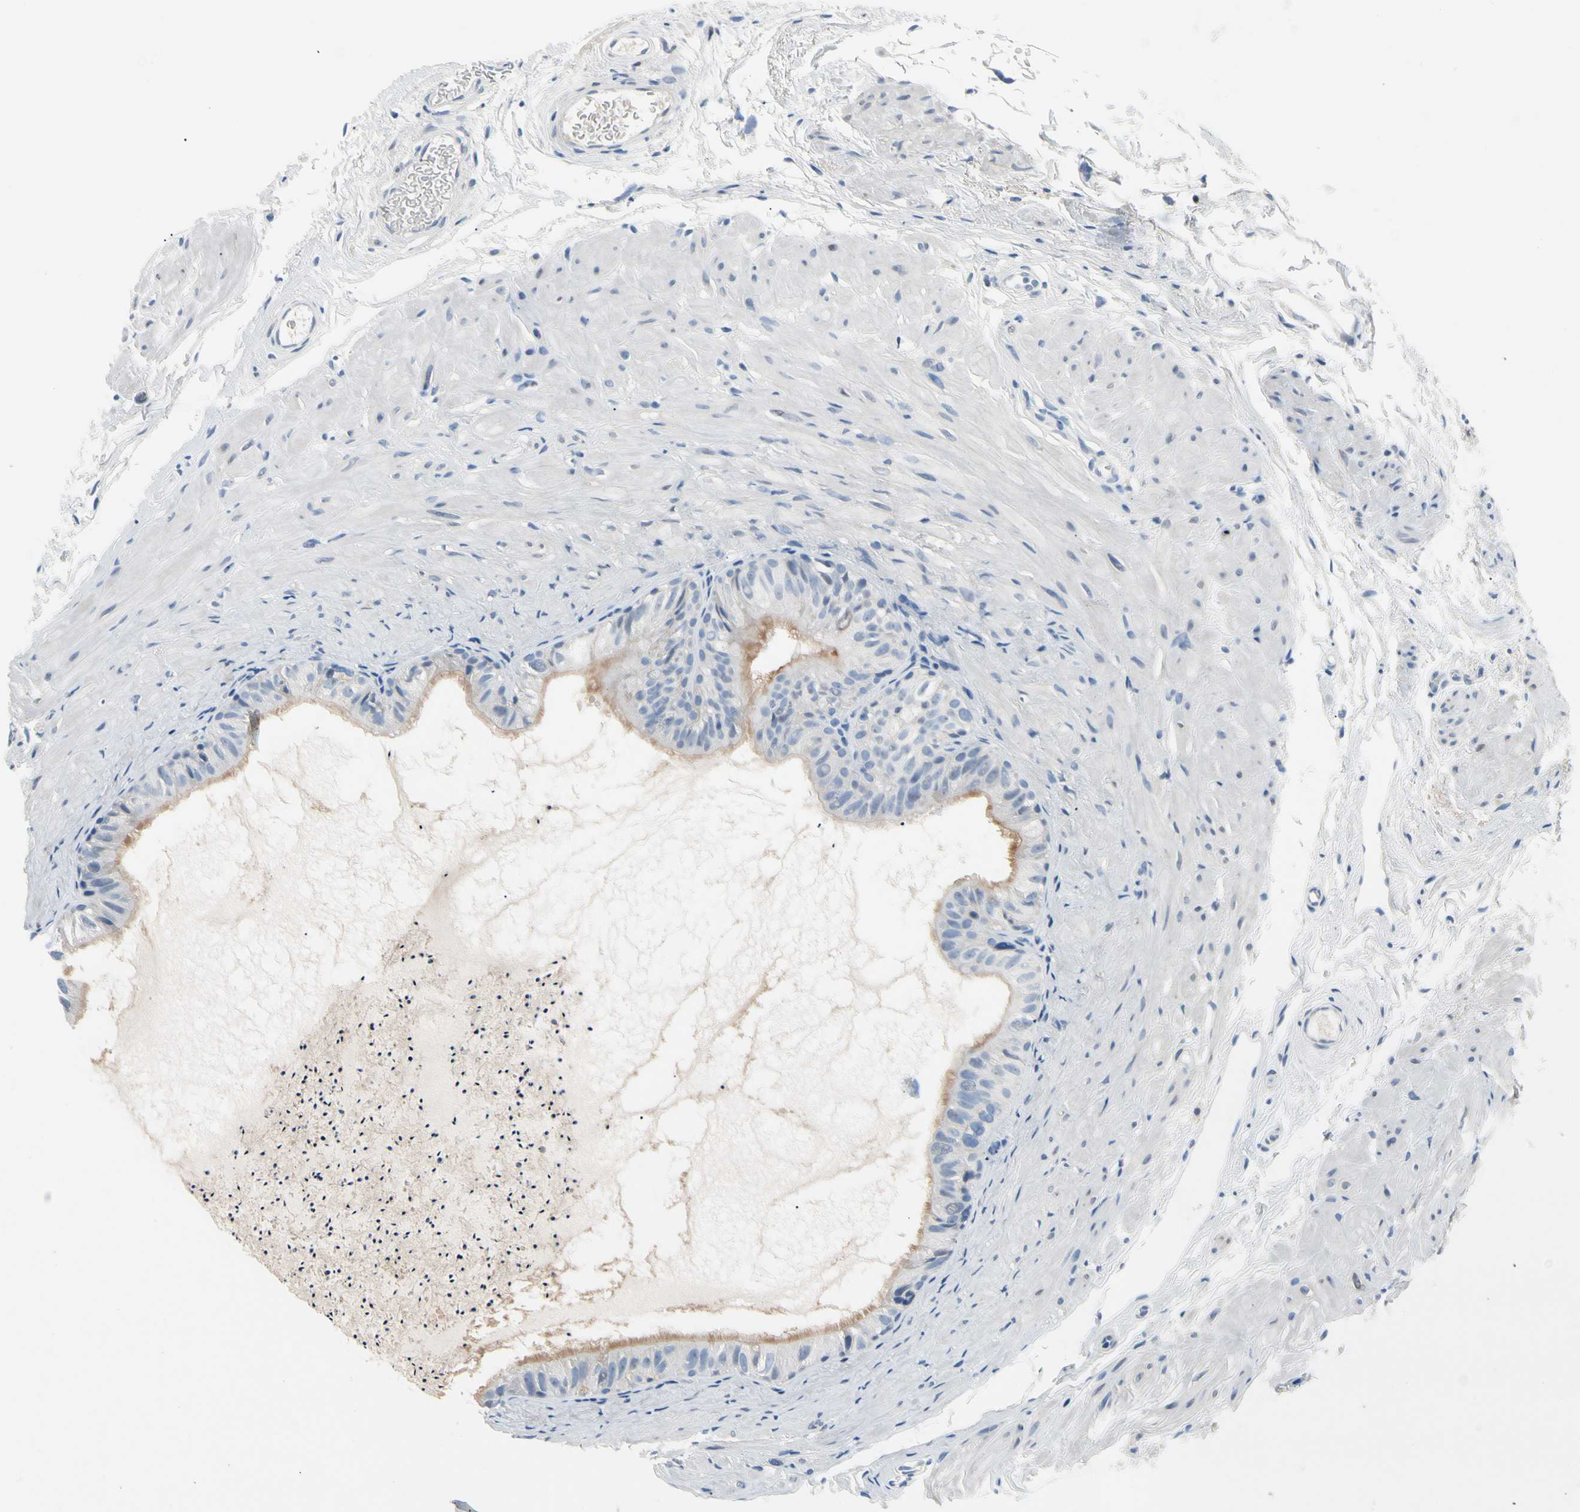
{"staining": {"intensity": "moderate", "quantity": ">75%", "location": "cytoplasmic/membranous"}, "tissue": "epididymis", "cell_type": "Glandular cells", "image_type": "normal", "snomed": [{"axis": "morphology", "description": "Normal tissue, NOS"}, {"axis": "topography", "description": "Epididymis"}], "caption": "An image of epididymis stained for a protein exhibits moderate cytoplasmic/membranous brown staining in glandular cells.", "gene": "MARK1", "patient": {"sex": "male", "age": 77}}